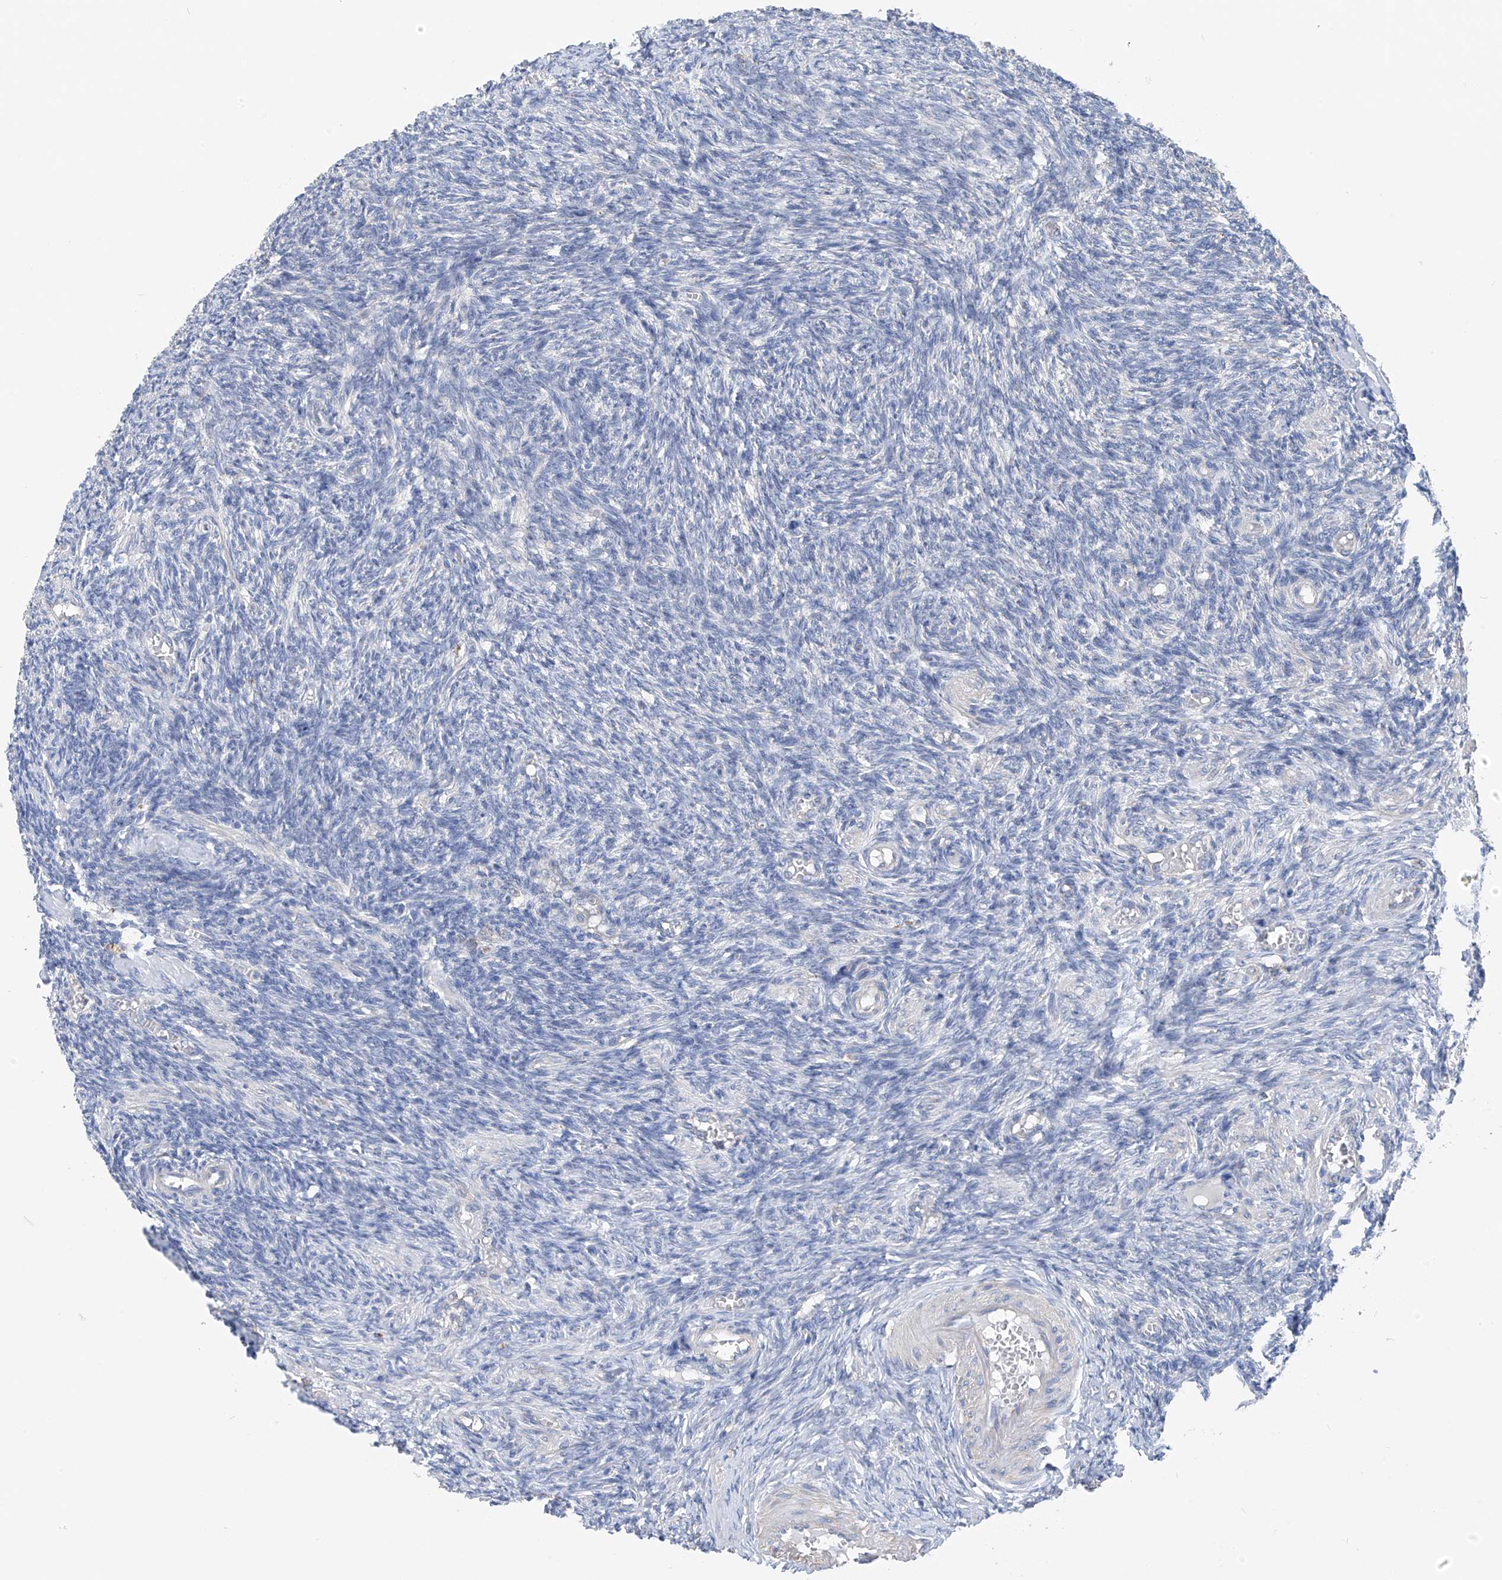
{"staining": {"intensity": "negative", "quantity": "none", "location": "none"}, "tissue": "ovary", "cell_type": "Ovarian stroma cells", "image_type": "normal", "snomed": [{"axis": "morphology", "description": "Normal tissue, NOS"}, {"axis": "topography", "description": "Ovary"}], "caption": "High power microscopy photomicrograph of an immunohistochemistry (IHC) image of normal ovary, revealing no significant staining in ovarian stroma cells.", "gene": "SYN3", "patient": {"sex": "female", "age": 27}}